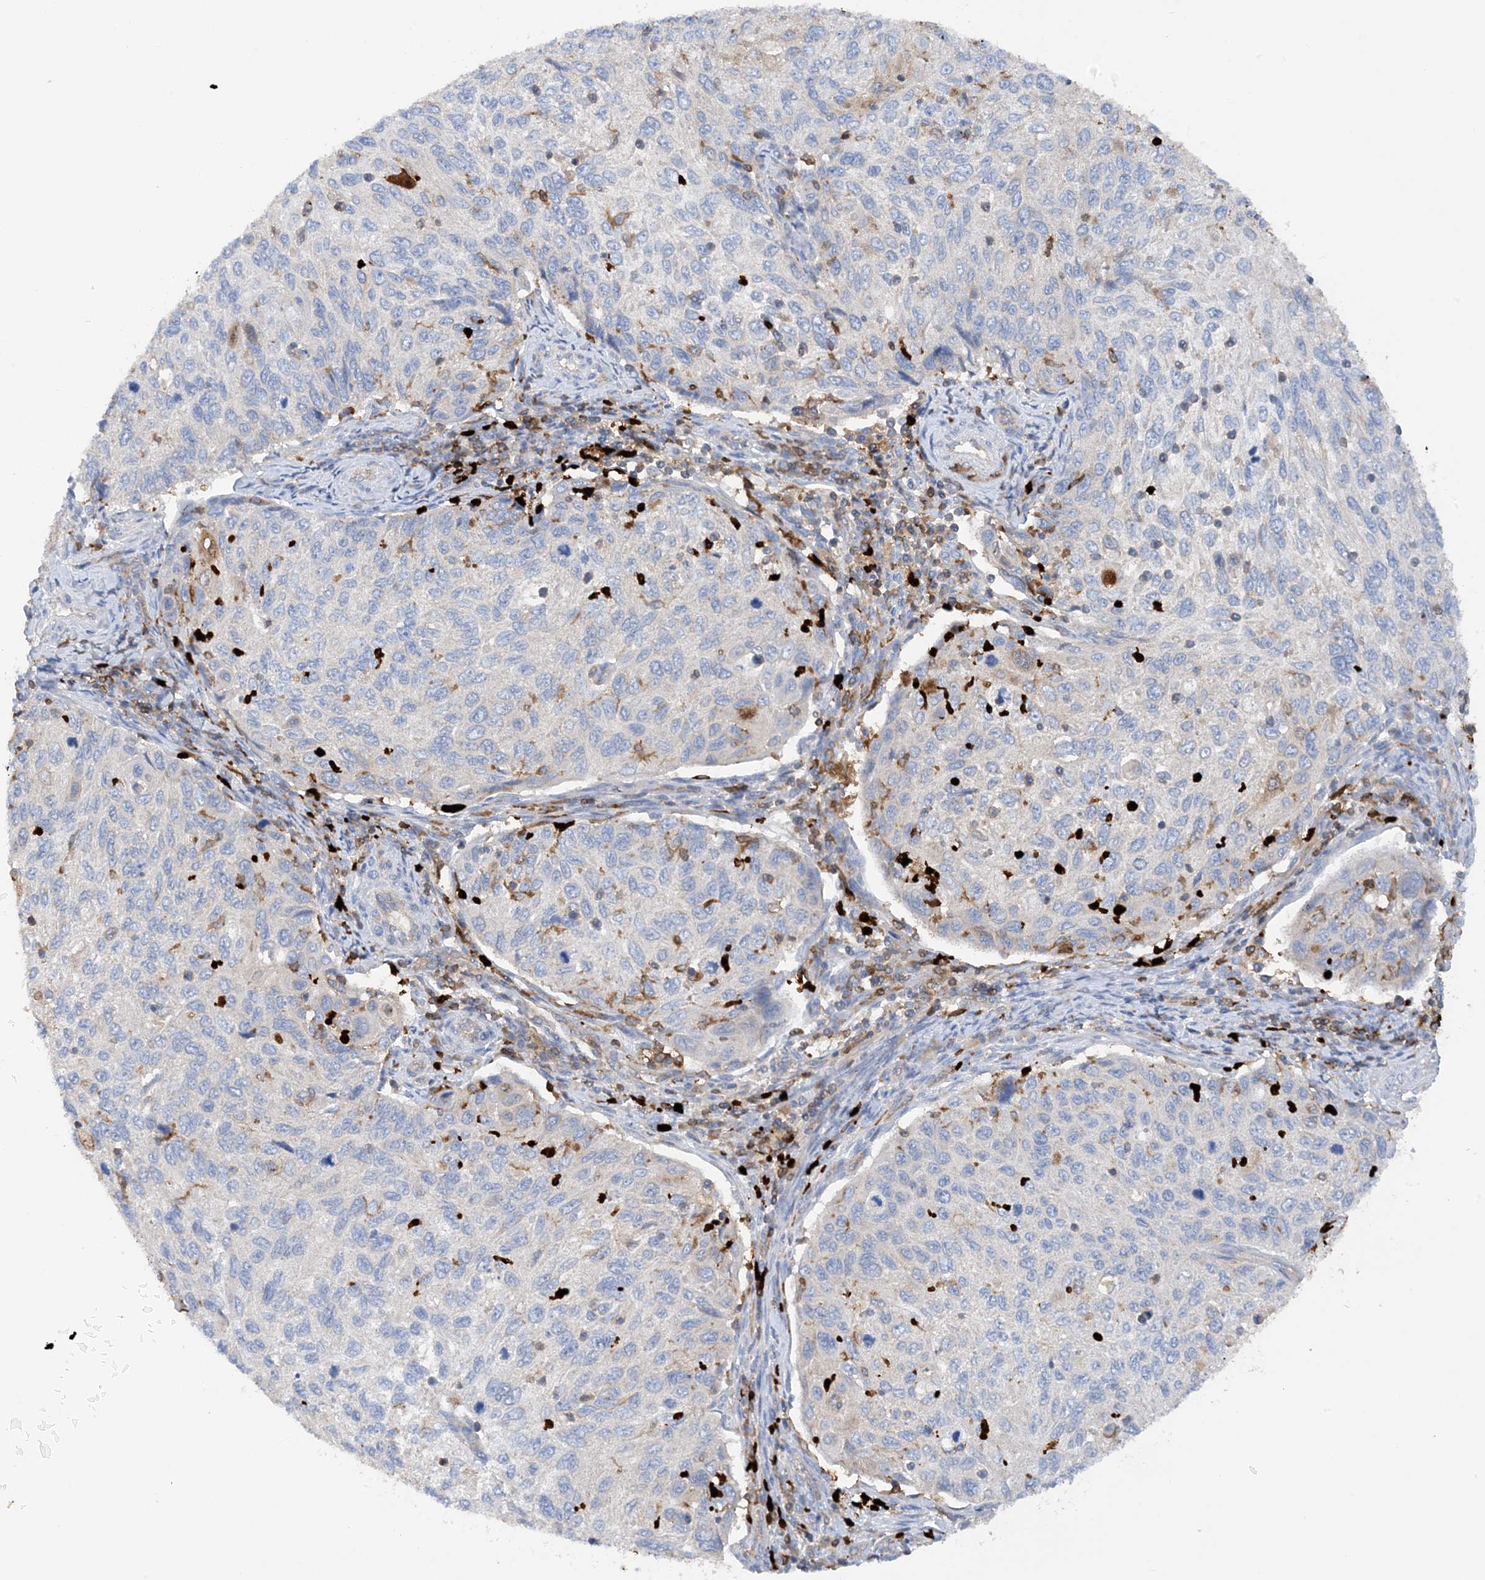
{"staining": {"intensity": "negative", "quantity": "none", "location": "none"}, "tissue": "cervical cancer", "cell_type": "Tumor cells", "image_type": "cancer", "snomed": [{"axis": "morphology", "description": "Squamous cell carcinoma, NOS"}, {"axis": "topography", "description": "Cervix"}], "caption": "Tumor cells are negative for brown protein staining in cervical cancer. (Stains: DAB (3,3'-diaminobenzidine) immunohistochemistry (IHC) with hematoxylin counter stain, Microscopy: brightfield microscopy at high magnification).", "gene": "PHACTR2", "patient": {"sex": "female", "age": 70}}